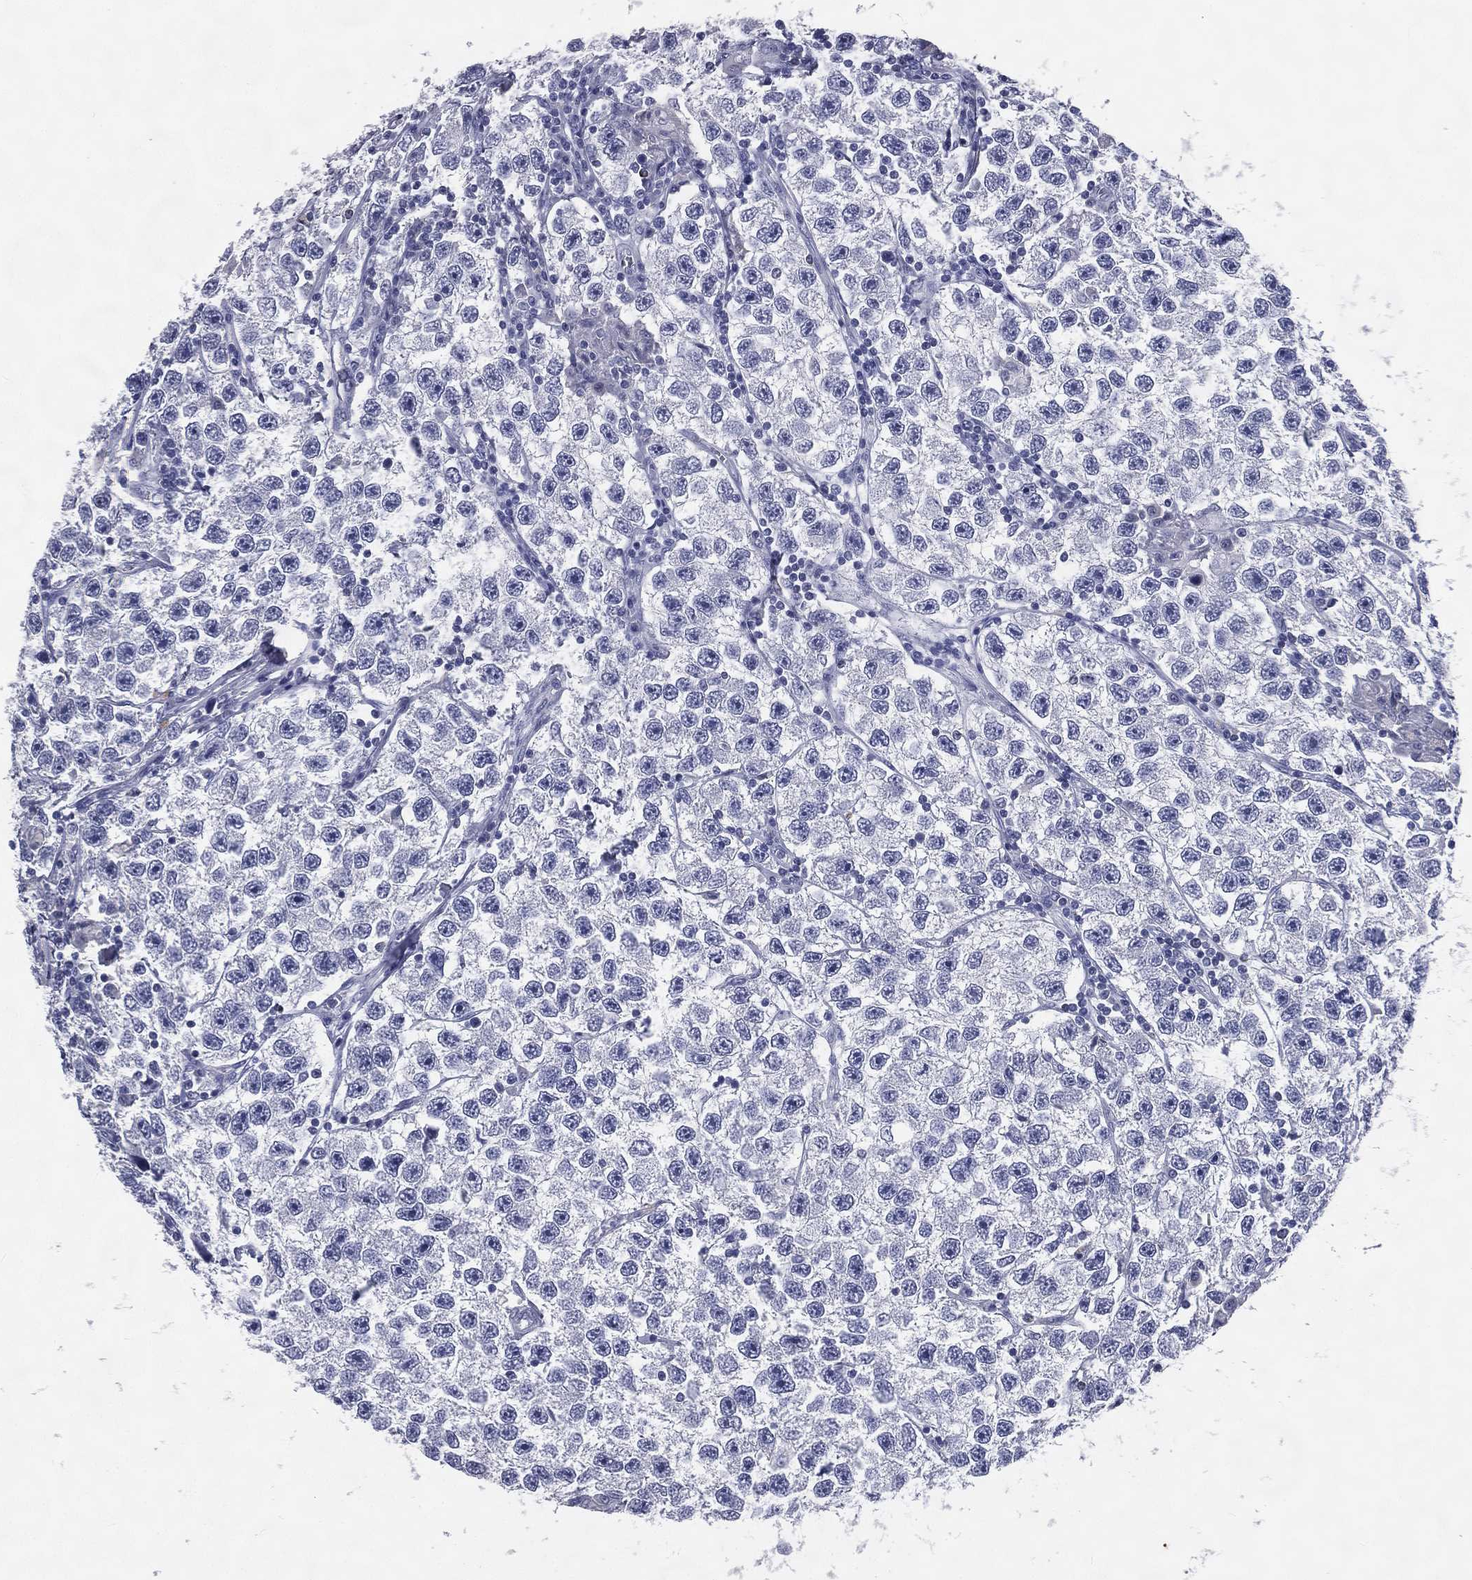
{"staining": {"intensity": "negative", "quantity": "none", "location": "none"}, "tissue": "testis cancer", "cell_type": "Tumor cells", "image_type": "cancer", "snomed": [{"axis": "morphology", "description": "Seminoma, NOS"}, {"axis": "topography", "description": "Testis"}], "caption": "Protein analysis of seminoma (testis) shows no significant staining in tumor cells. (DAB immunohistochemistry (IHC) visualized using brightfield microscopy, high magnification).", "gene": "IFT27", "patient": {"sex": "male", "age": 26}}